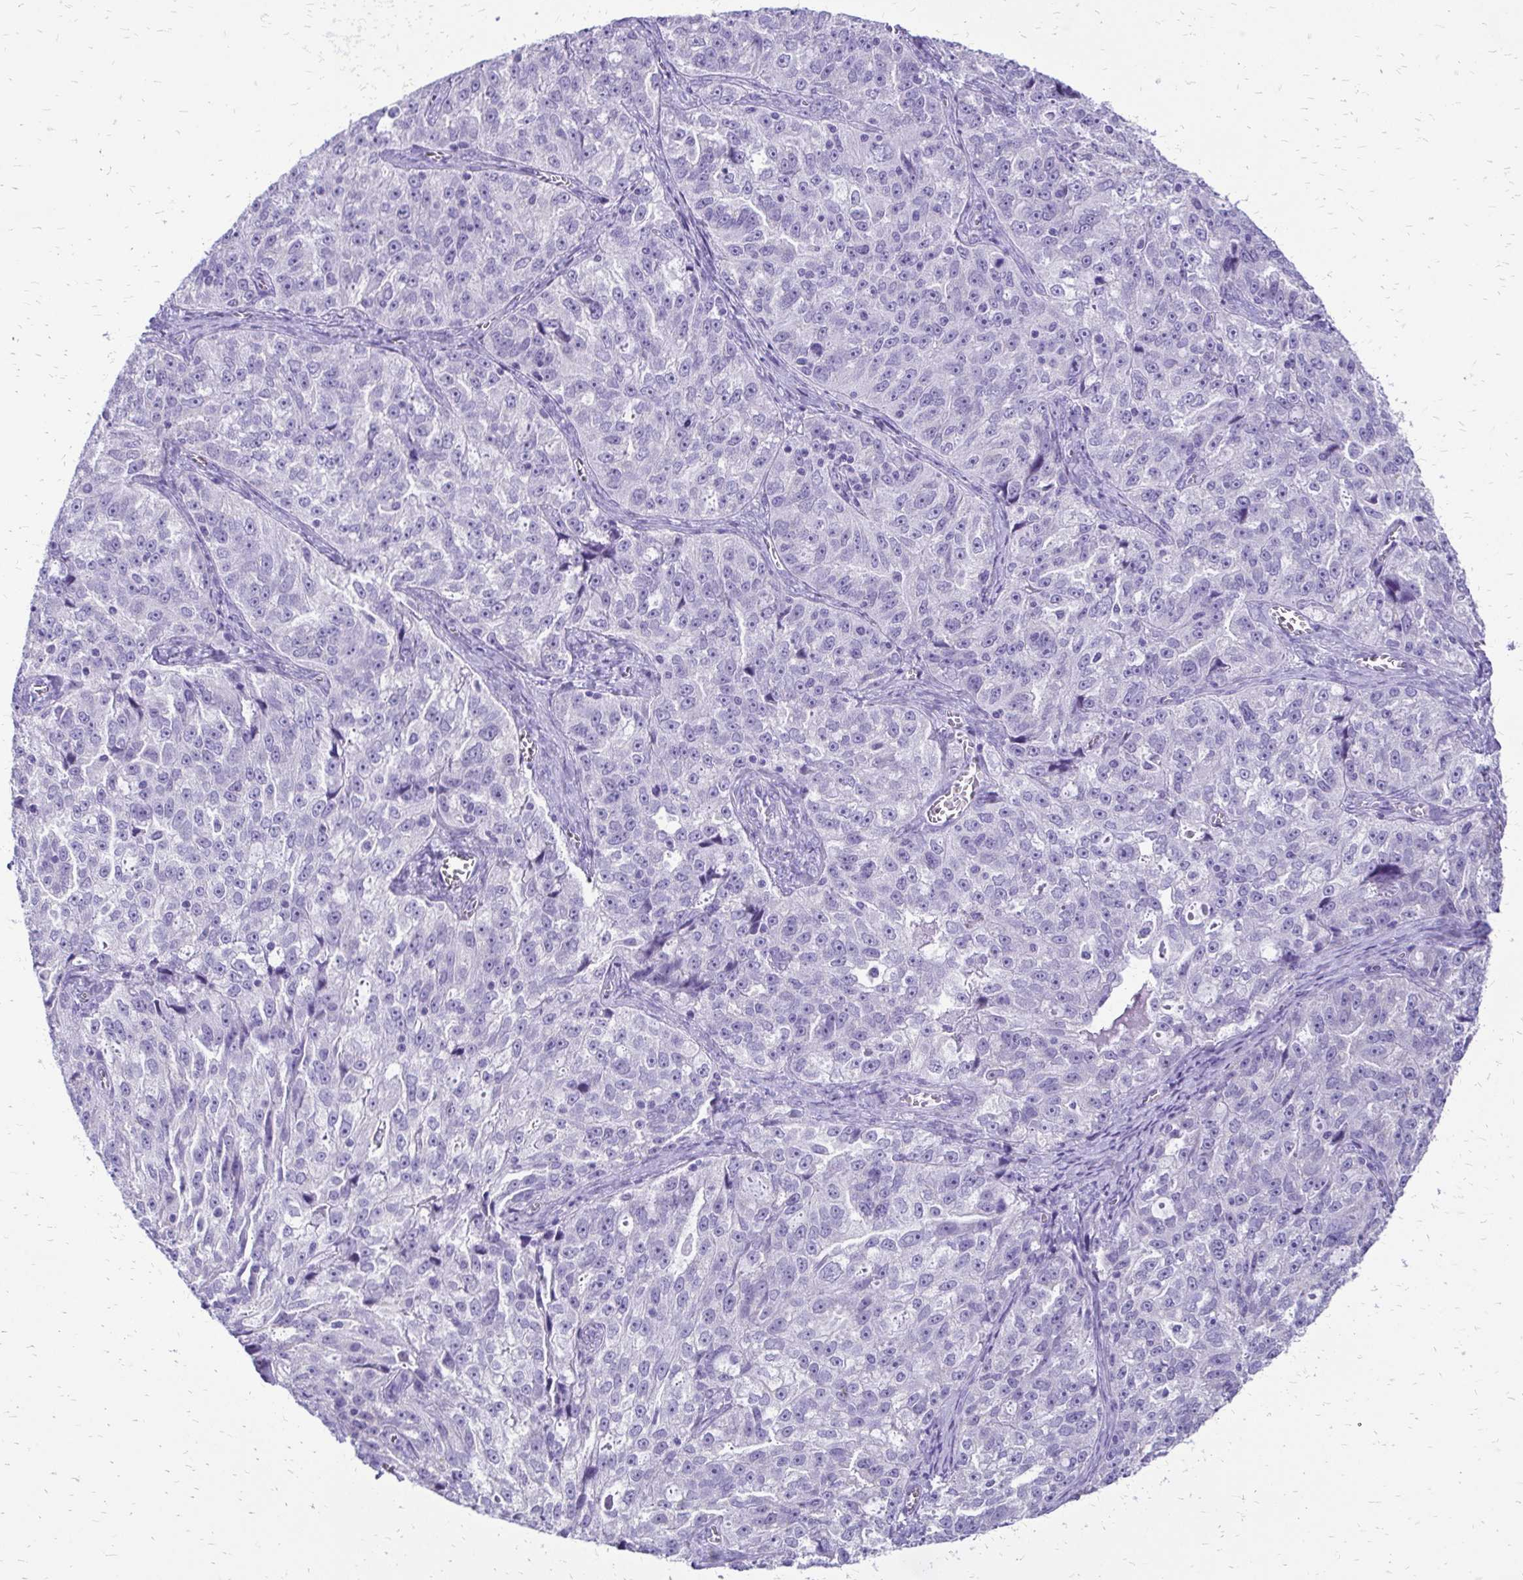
{"staining": {"intensity": "negative", "quantity": "none", "location": "none"}, "tissue": "ovarian cancer", "cell_type": "Tumor cells", "image_type": "cancer", "snomed": [{"axis": "morphology", "description": "Cystadenocarcinoma, serous, NOS"}, {"axis": "topography", "description": "Ovary"}], "caption": "Immunohistochemistry (IHC) micrograph of ovarian cancer (serous cystadenocarcinoma) stained for a protein (brown), which displays no expression in tumor cells. (Brightfield microscopy of DAB immunohistochemistry (IHC) at high magnification).", "gene": "SLC32A1", "patient": {"sex": "female", "age": 51}}